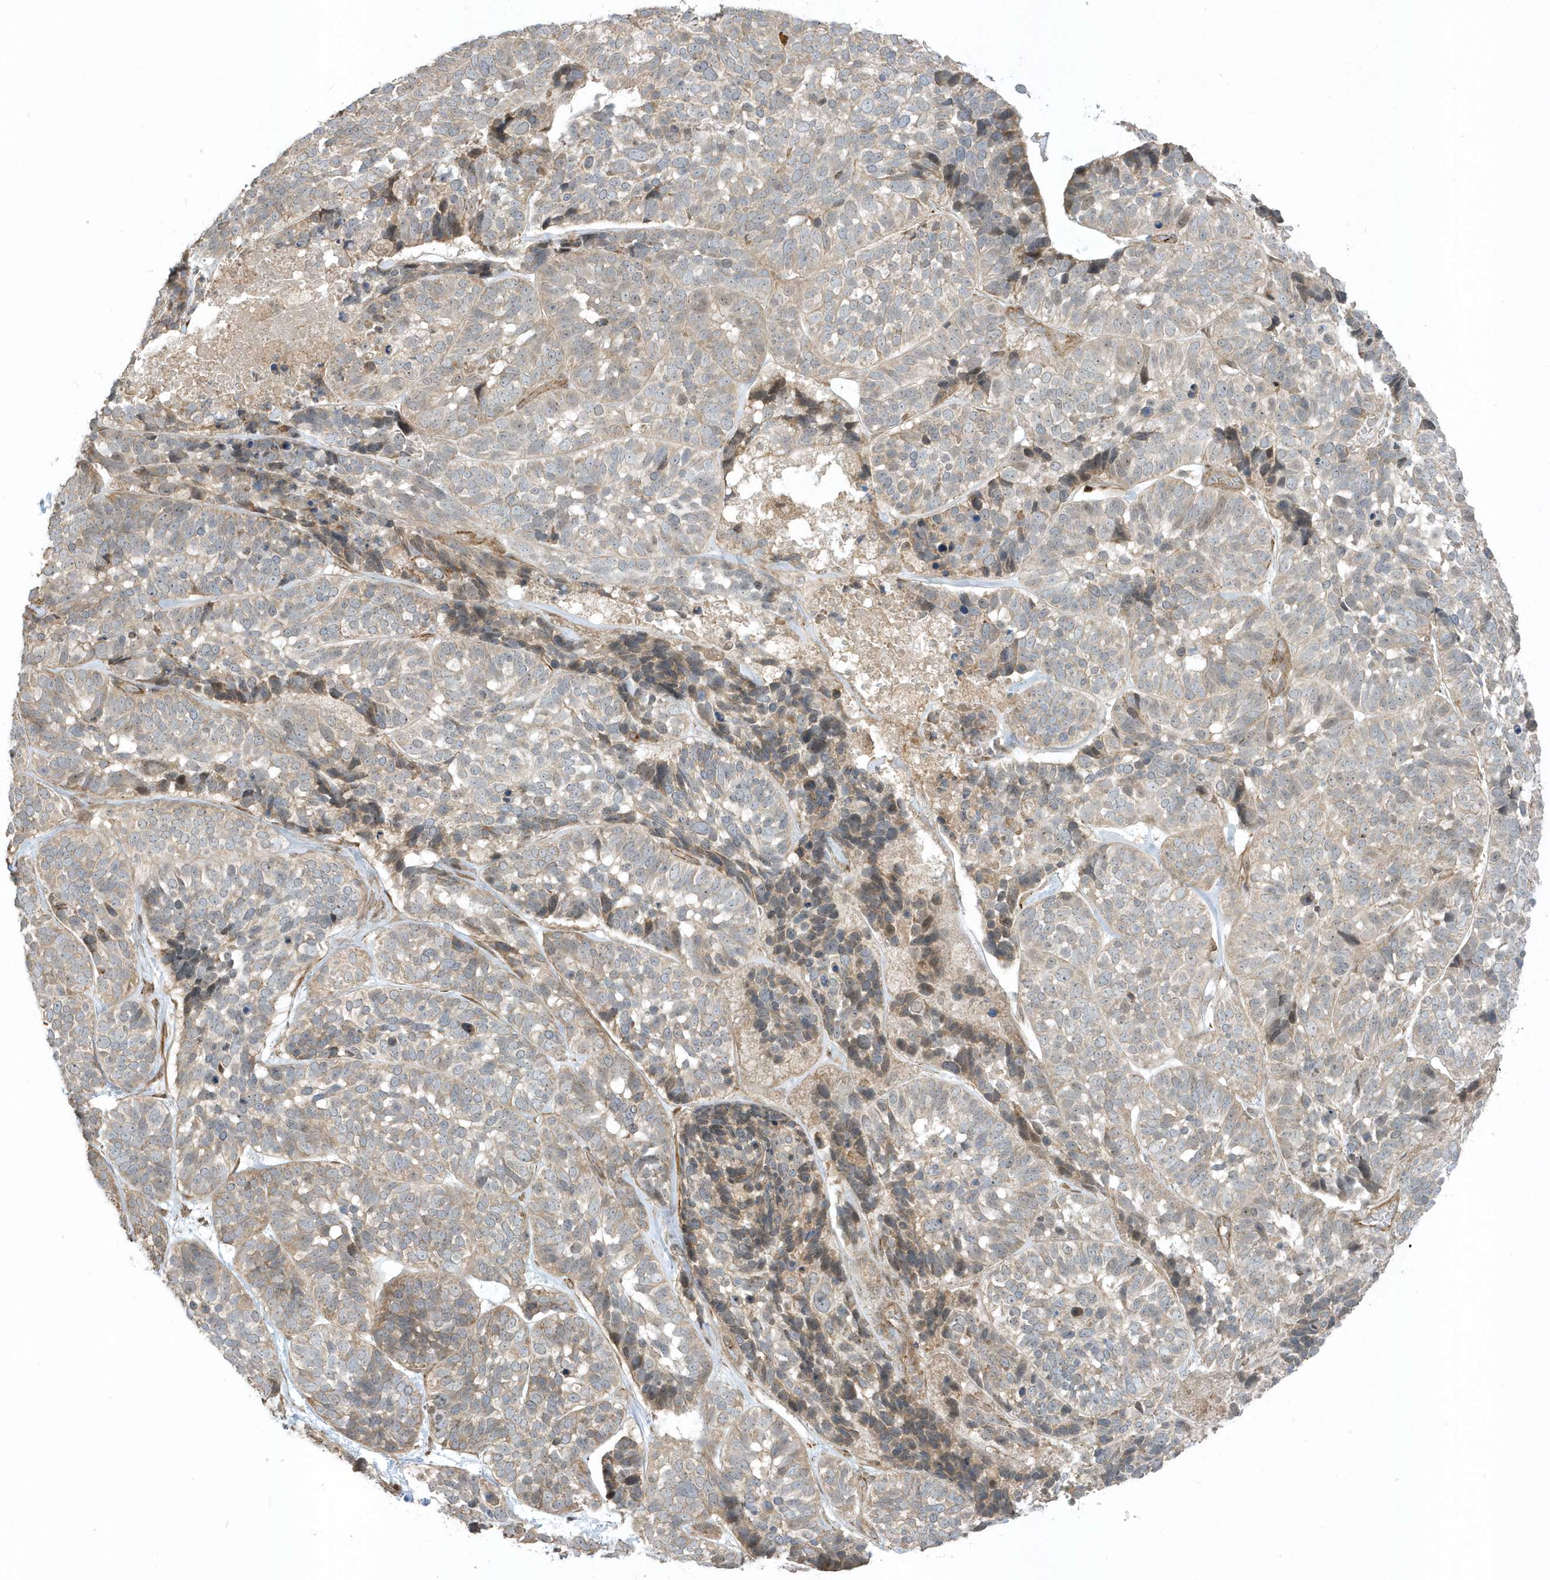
{"staining": {"intensity": "weak", "quantity": ">75%", "location": "cytoplasmic/membranous"}, "tissue": "skin cancer", "cell_type": "Tumor cells", "image_type": "cancer", "snomed": [{"axis": "morphology", "description": "Basal cell carcinoma"}, {"axis": "topography", "description": "Skin"}], "caption": "Immunohistochemical staining of basal cell carcinoma (skin) displays weak cytoplasmic/membranous protein positivity in about >75% of tumor cells. The protein of interest is shown in brown color, while the nuclei are stained blue.", "gene": "ZBTB8A", "patient": {"sex": "male", "age": 62}}